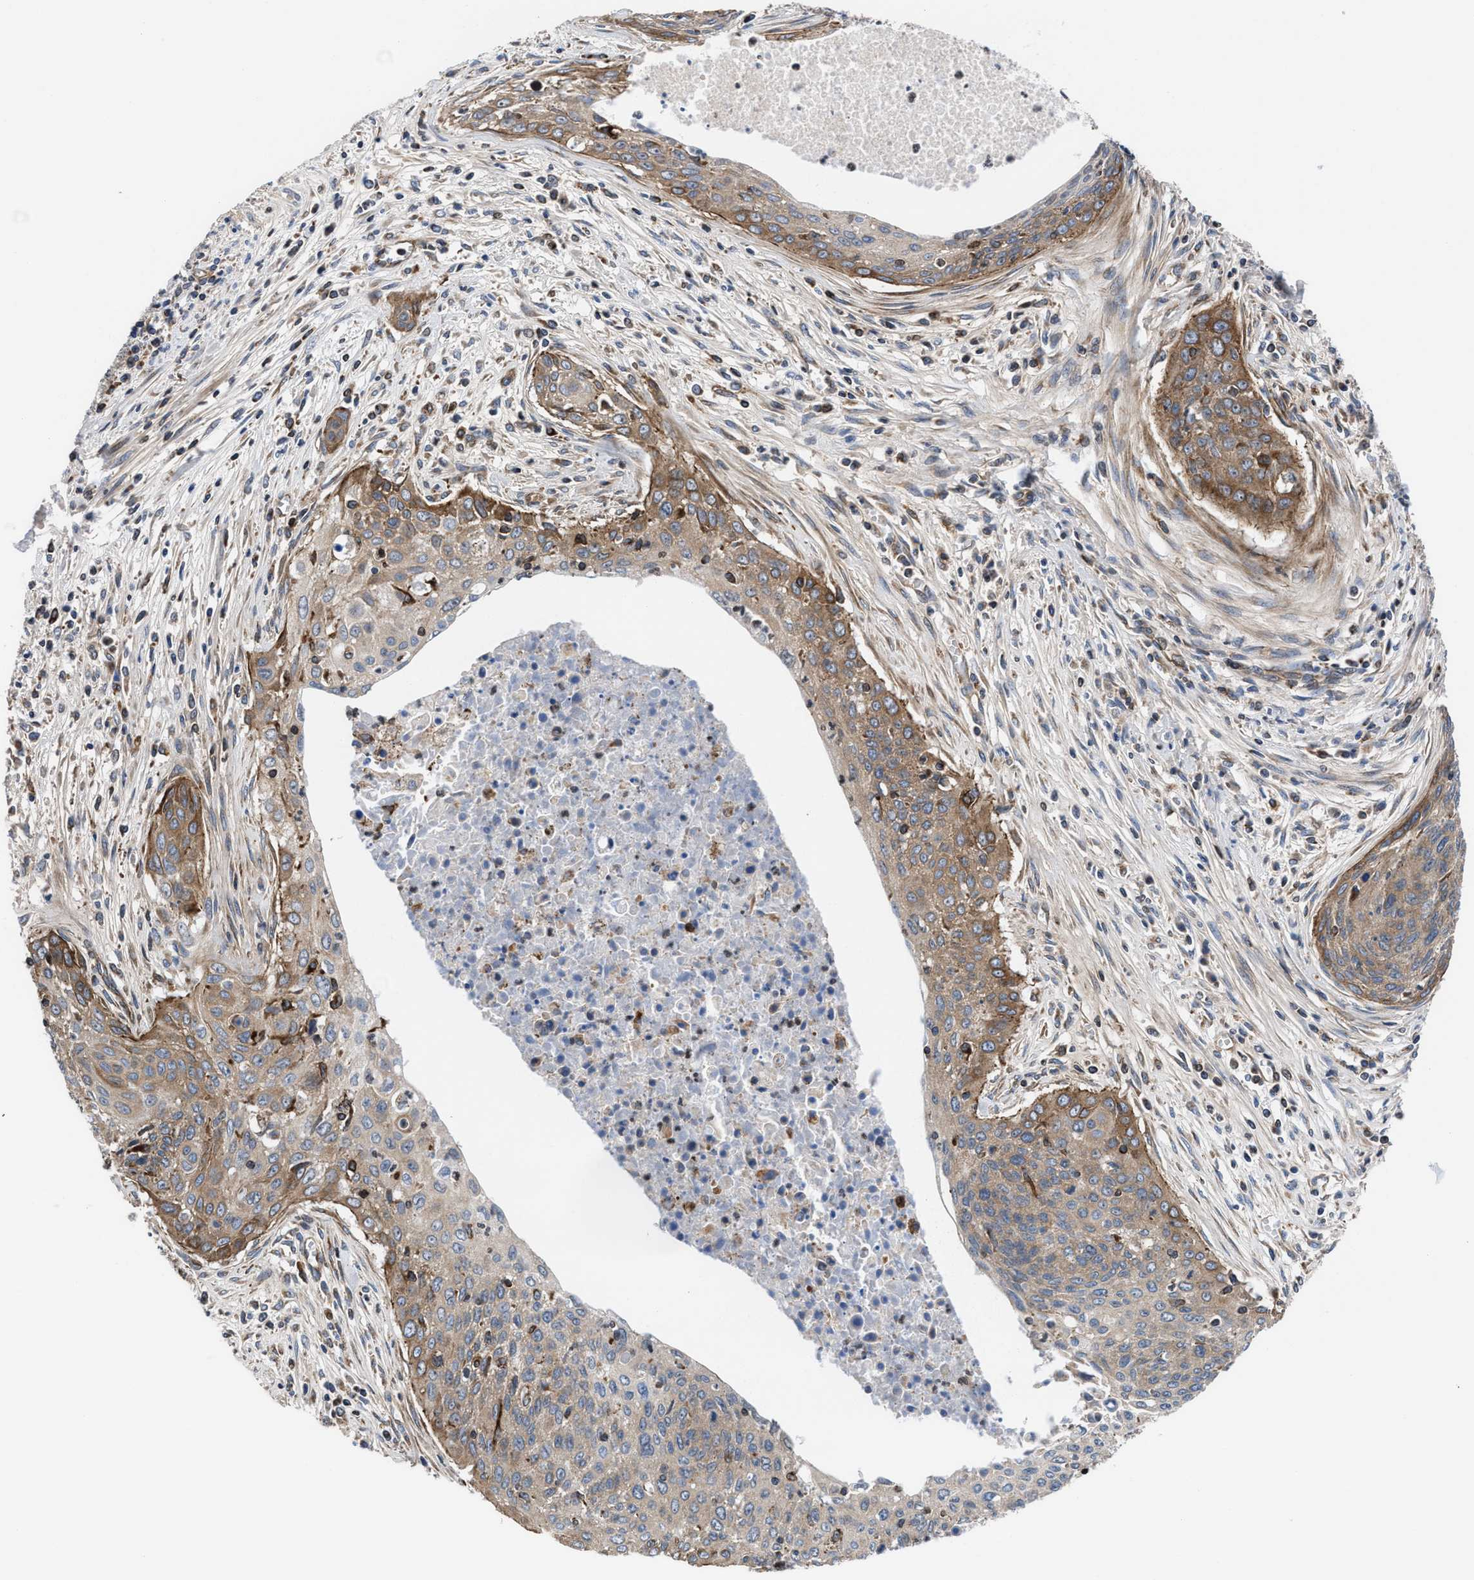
{"staining": {"intensity": "moderate", "quantity": ">75%", "location": "cytoplasmic/membranous"}, "tissue": "cervical cancer", "cell_type": "Tumor cells", "image_type": "cancer", "snomed": [{"axis": "morphology", "description": "Squamous cell carcinoma, NOS"}, {"axis": "topography", "description": "Cervix"}], "caption": "Squamous cell carcinoma (cervical) tissue exhibits moderate cytoplasmic/membranous positivity in approximately >75% of tumor cells", "gene": "PRR15L", "patient": {"sex": "female", "age": 55}}